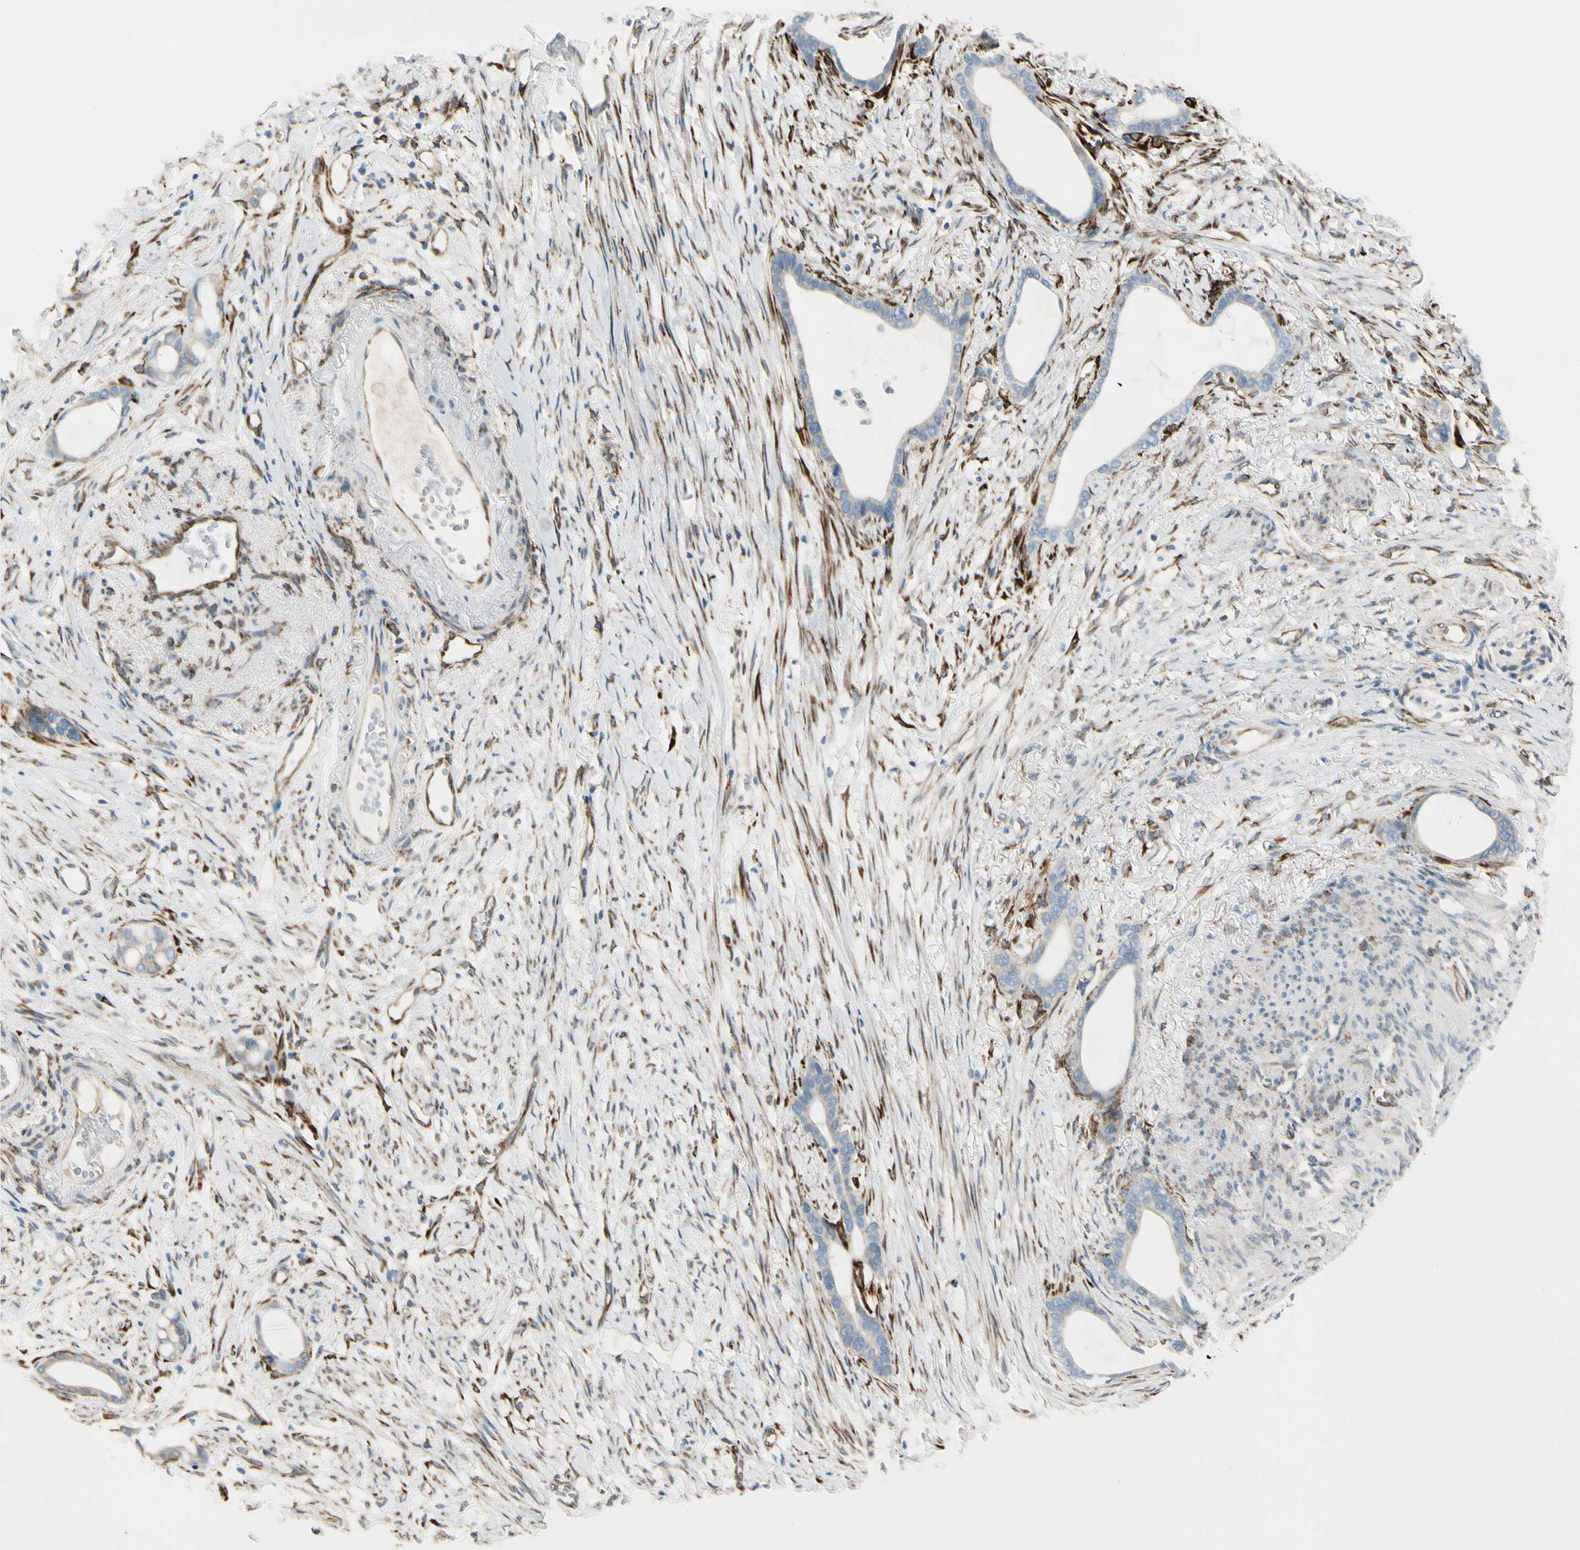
{"staining": {"intensity": "weak", "quantity": "<25%", "location": "cytoplasmic/membranous"}, "tissue": "stomach cancer", "cell_type": "Tumor cells", "image_type": "cancer", "snomed": [{"axis": "morphology", "description": "Adenocarcinoma, NOS"}, {"axis": "topography", "description": "Stomach"}], "caption": "A micrograph of stomach cancer stained for a protein exhibits no brown staining in tumor cells. (DAB (3,3'-diaminobenzidine) immunohistochemistry (IHC), high magnification).", "gene": "FKBP7", "patient": {"sex": "female", "age": 75}}